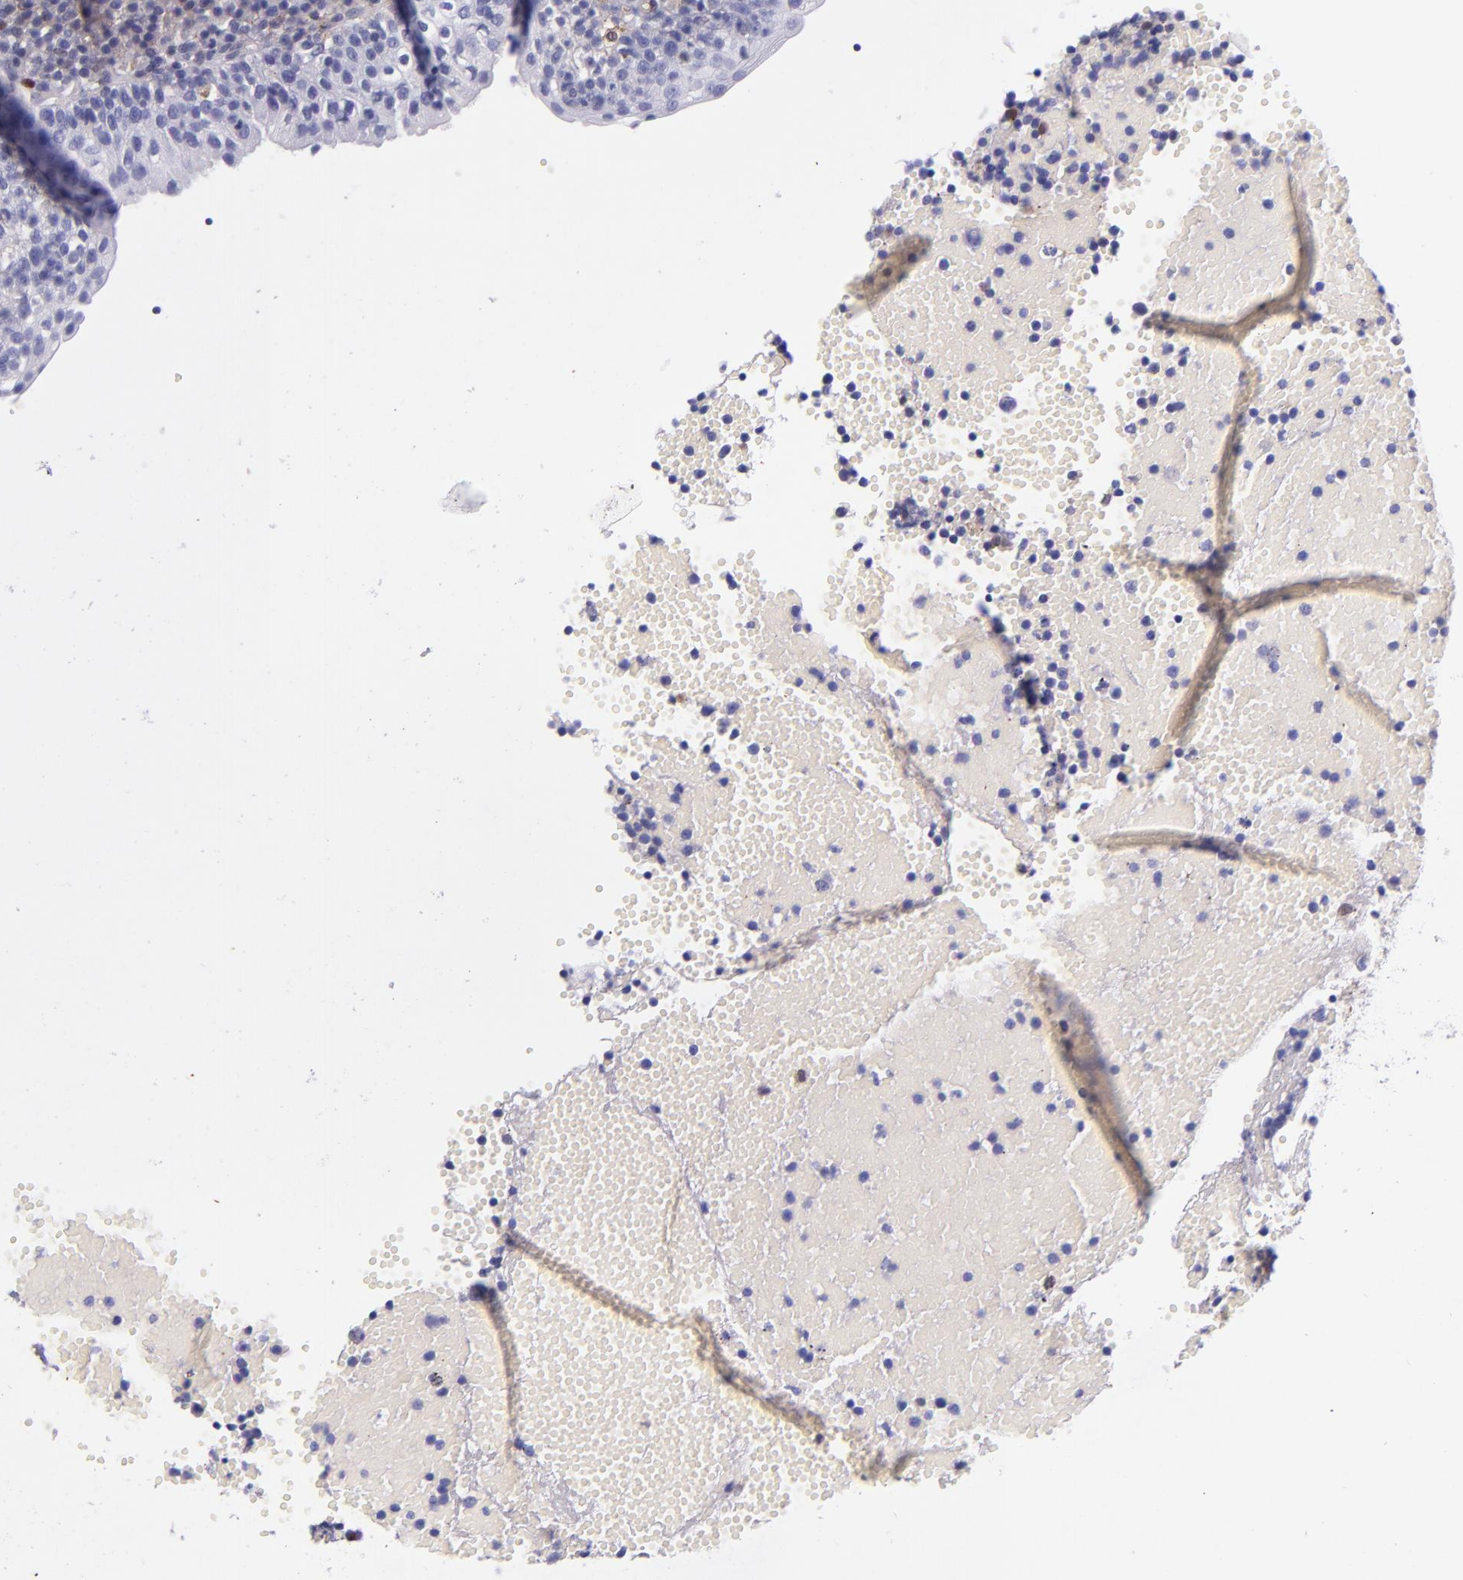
{"staining": {"intensity": "strong", "quantity": "<25%", "location": "cytoplasmic/membranous,nuclear"}, "tissue": "tonsil", "cell_type": "Non-germinal center cells", "image_type": "normal", "snomed": [{"axis": "morphology", "description": "Normal tissue, NOS"}, {"axis": "topography", "description": "Tonsil"}], "caption": "This micrograph reveals IHC staining of unremarkable tonsil, with medium strong cytoplasmic/membranous,nuclear staining in approximately <25% of non-germinal center cells.", "gene": "LGALS1", "patient": {"sex": "female", "age": 40}}